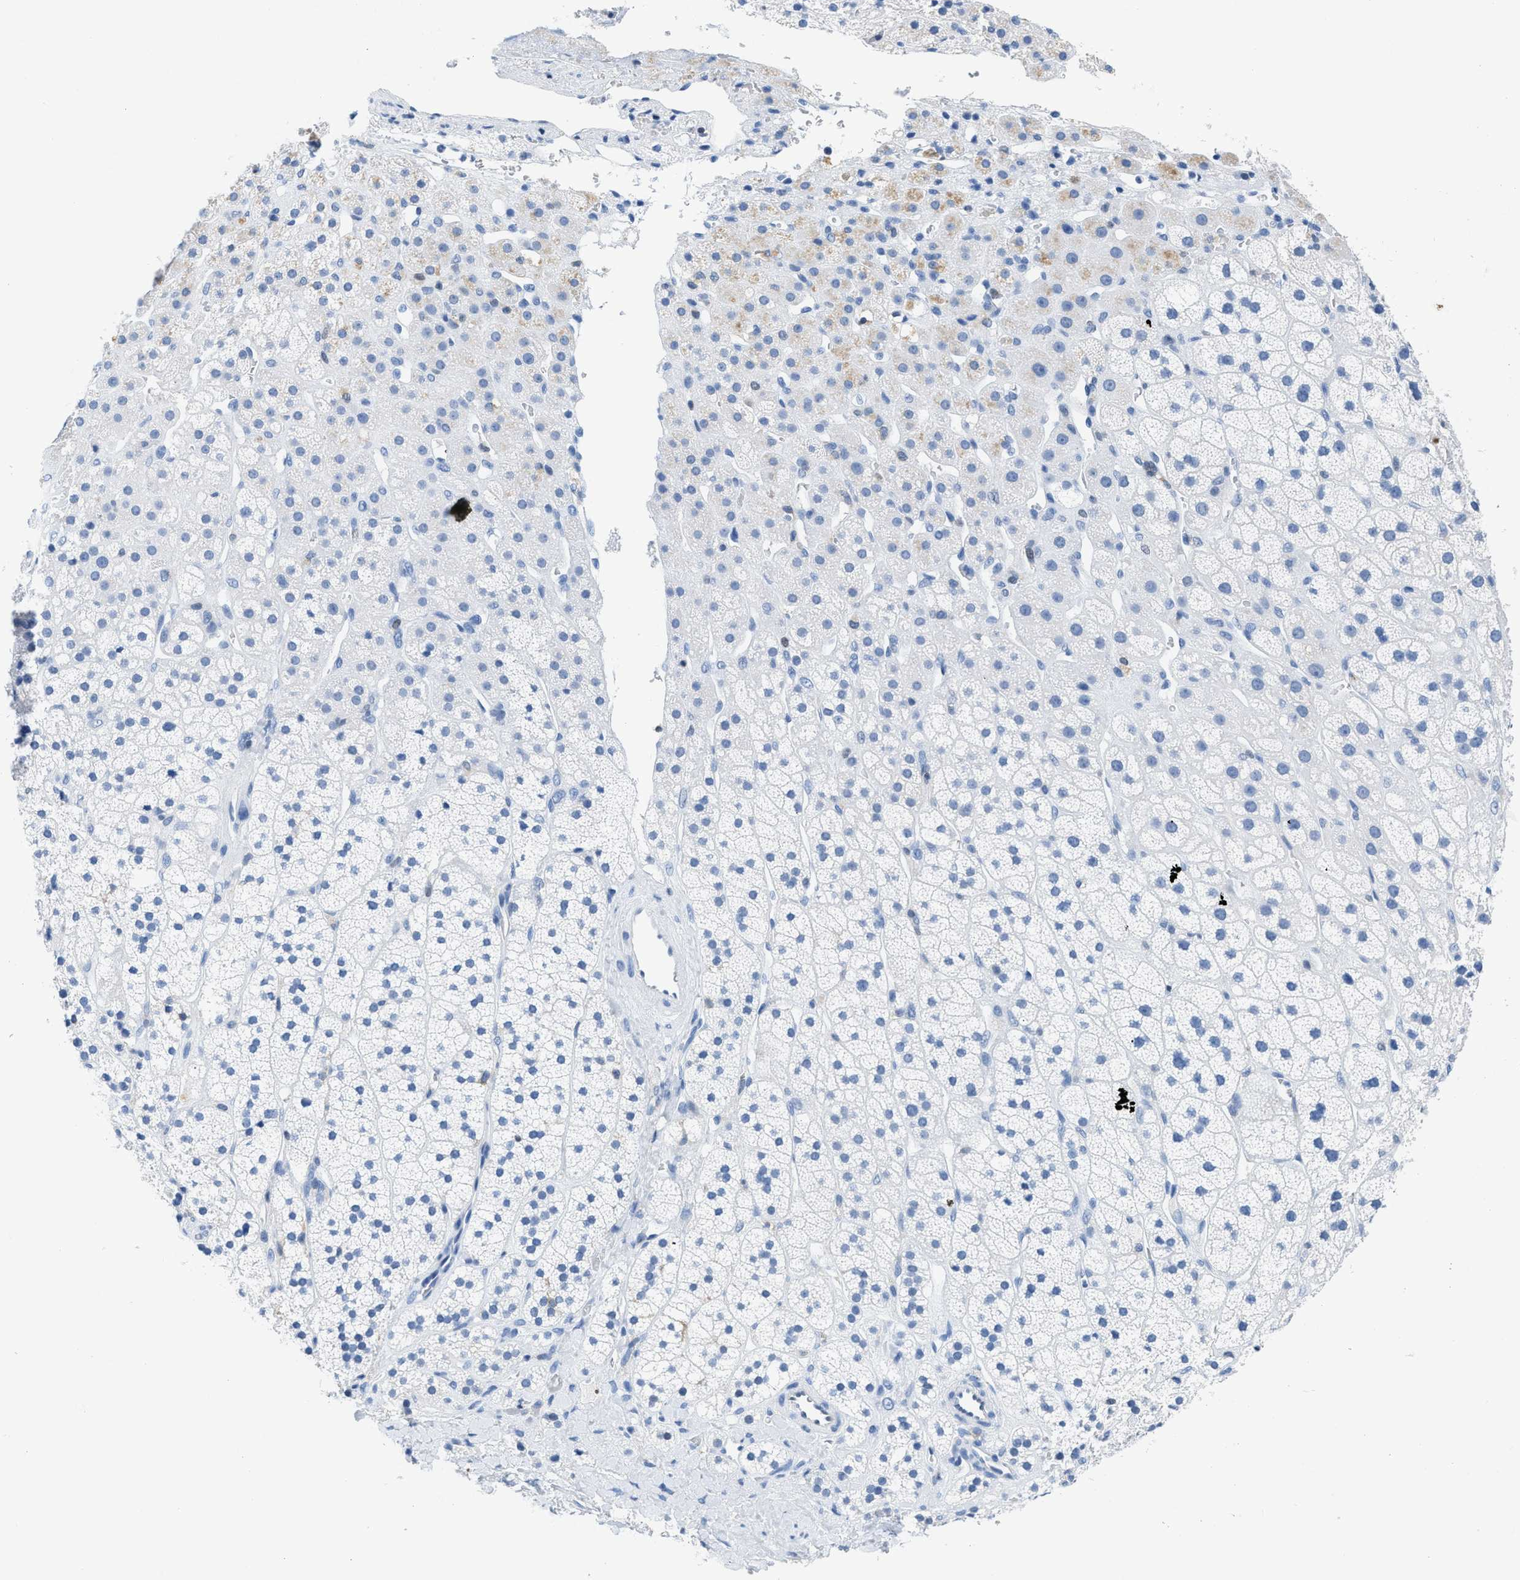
{"staining": {"intensity": "negative", "quantity": "none", "location": "none"}, "tissue": "adrenal gland", "cell_type": "Glandular cells", "image_type": "normal", "snomed": [{"axis": "morphology", "description": "Normal tissue, NOS"}, {"axis": "topography", "description": "Adrenal gland"}], "caption": "IHC micrograph of benign adrenal gland stained for a protein (brown), which demonstrates no expression in glandular cells.", "gene": "NFATC2", "patient": {"sex": "male", "age": 56}}